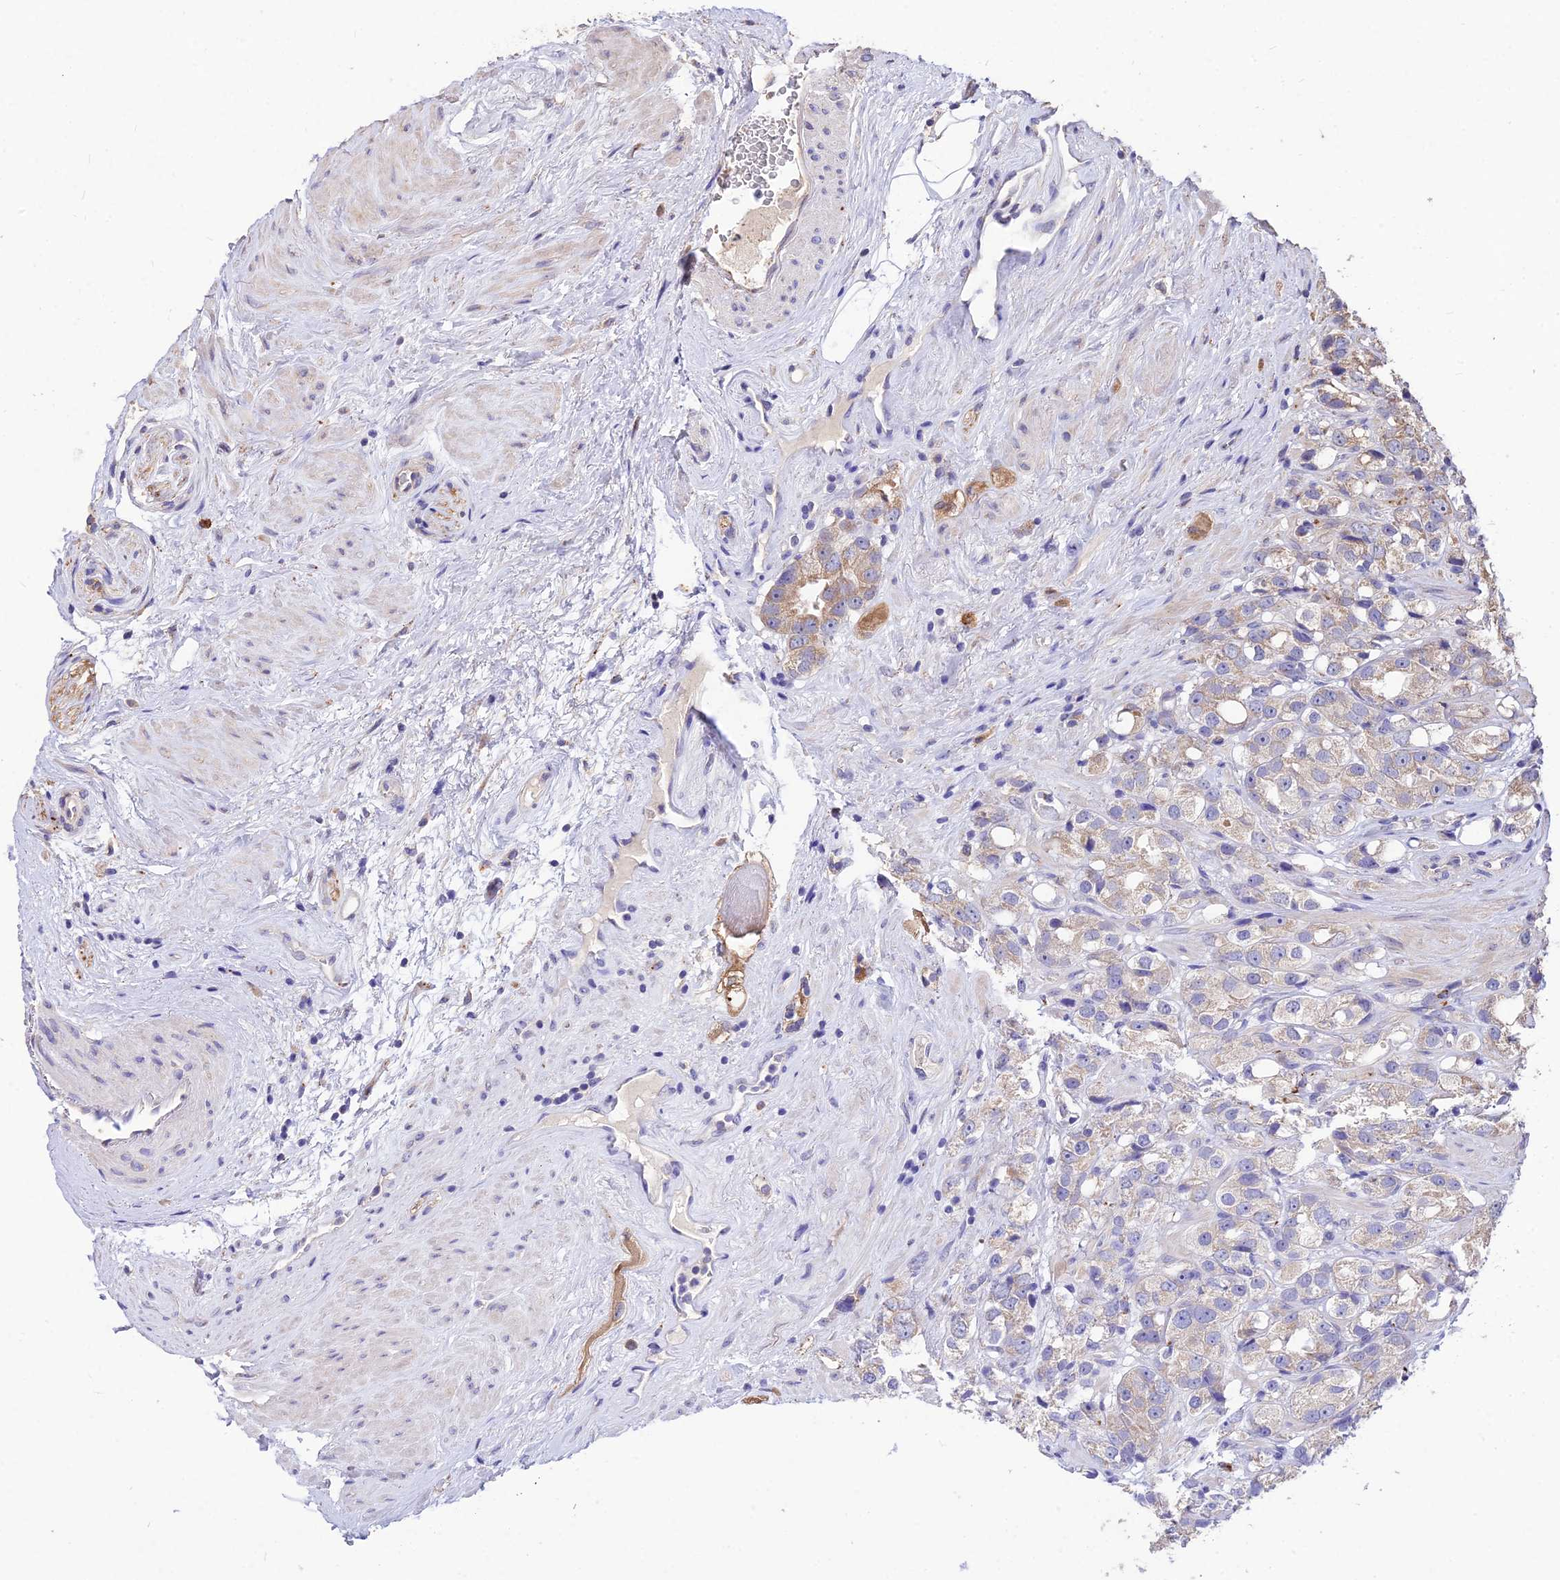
{"staining": {"intensity": "weak", "quantity": "<25%", "location": "cytoplasmic/membranous"}, "tissue": "prostate cancer", "cell_type": "Tumor cells", "image_type": "cancer", "snomed": [{"axis": "morphology", "description": "Adenocarcinoma, NOS"}, {"axis": "topography", "description": "Prostate"}], "caption": "DAB (3,3'-diaminobenzidine) immunohistochemical staining of human prostate adenocarcinoma displays no significant staining in tumor cells.", "gene": "SDHD", "patient": {"sex": "male", "age": 79}}